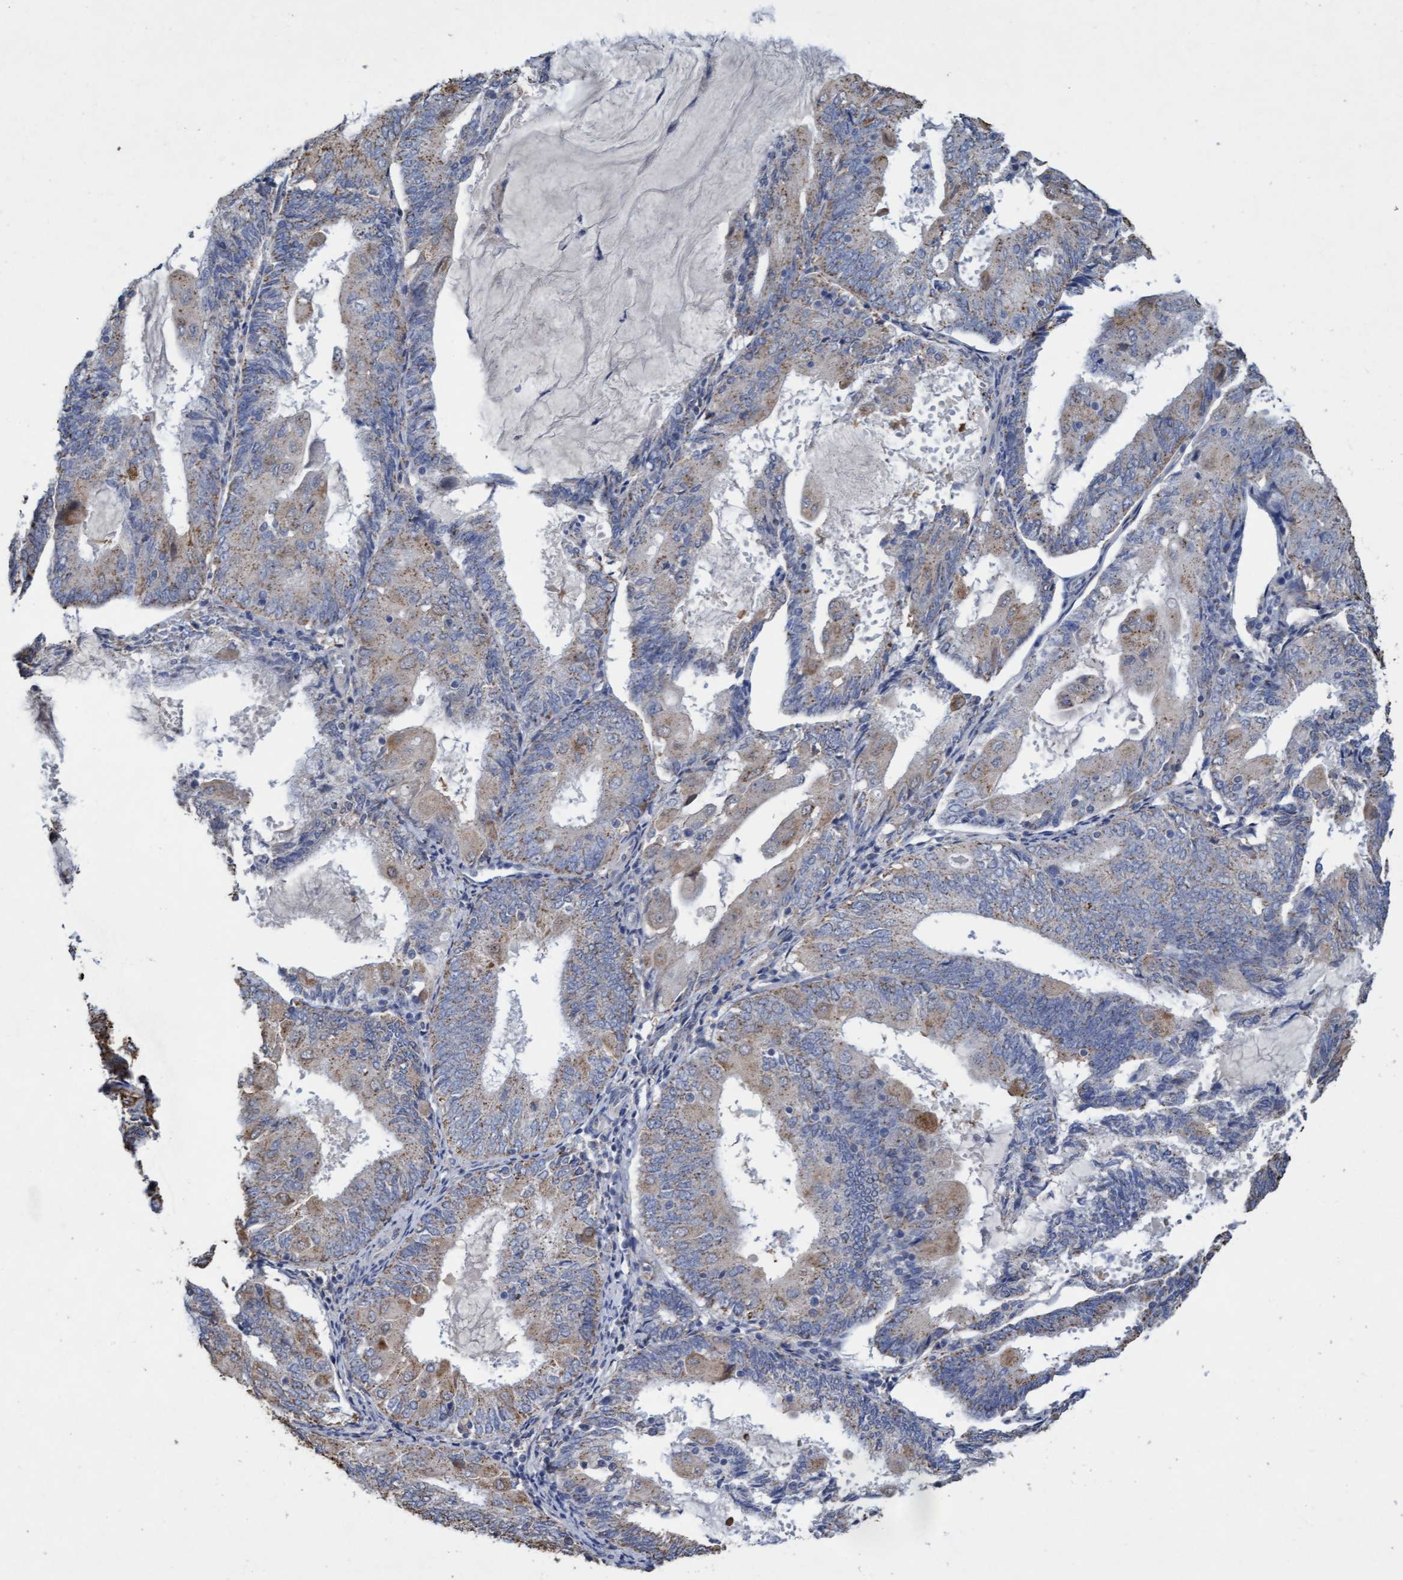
{"staining": {"intensity": "weak", "quantity": ">75%", "location": "cytoplasmic/membranous"}, "tissue": "endometrial cancer", "cell_type": "Tumor cells", "image_type": "cancer", "snomed": [{"axis": "morphology", "description": "Adenocarcinoma, NOS"}, {"axis": "topography", "description": "Endometrium"}], "caption": "A high-resolution histopathology image shows IHC staining of endometrial cancer (adenocarcinoma), which displays weak cytoplasmic/membranous expression in about >75% of tumor cells.", "gene": "VSIG8", "patient": {"sex": "female", "age": 81}}